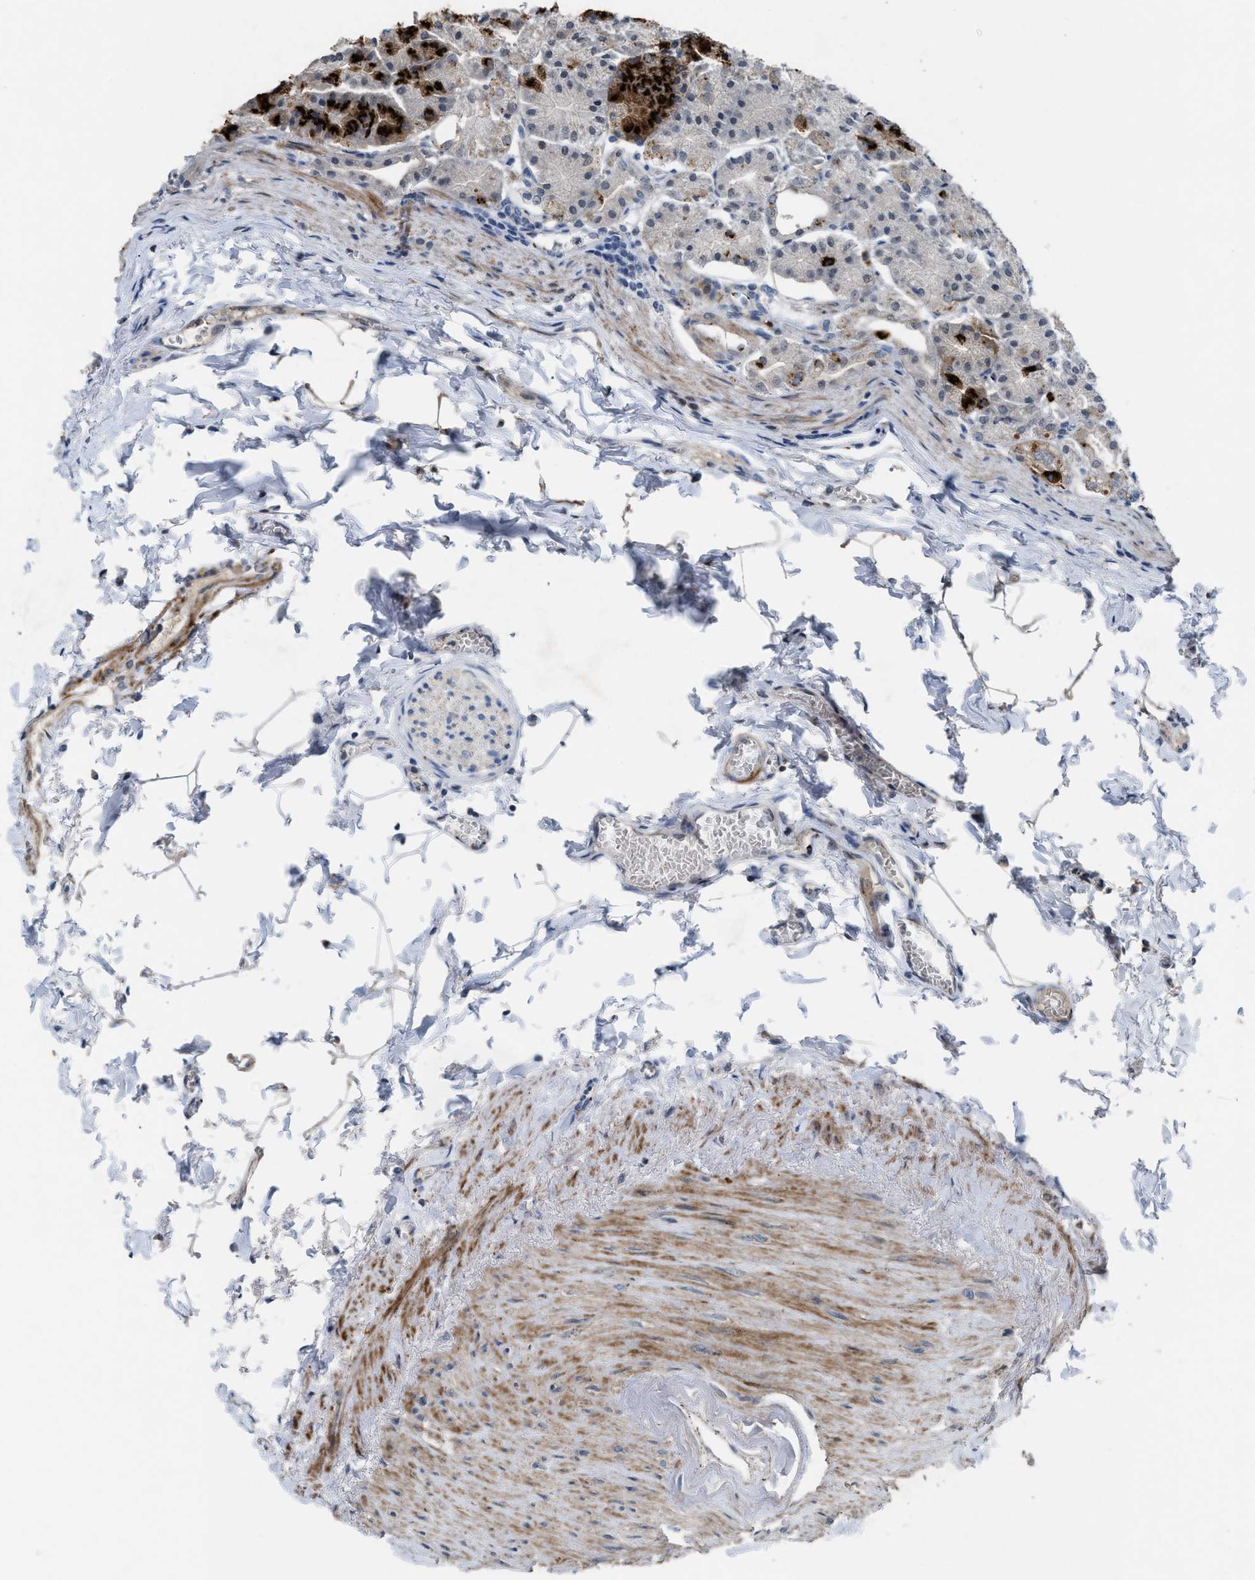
{"staining": {"intensity": "strong", "quantity": ">75%", "location": "cytoplasmic/membranous"}, "tissue": "stomach", "cell_type": "Glandular cells", "image_type": "normal", "snomed": [{"axis": "morphology", "description": "Normal tissue, NOS"}, {"axis": "topography", "description": "Stomach, lower"}], "caption": "Glandular cells exhibit strong cytoplasmic/membranous expression in approximately >75% of cells in normal stomach.", "gene": "SLC5A5", "patient": {"sex": "male", "age": 71}}